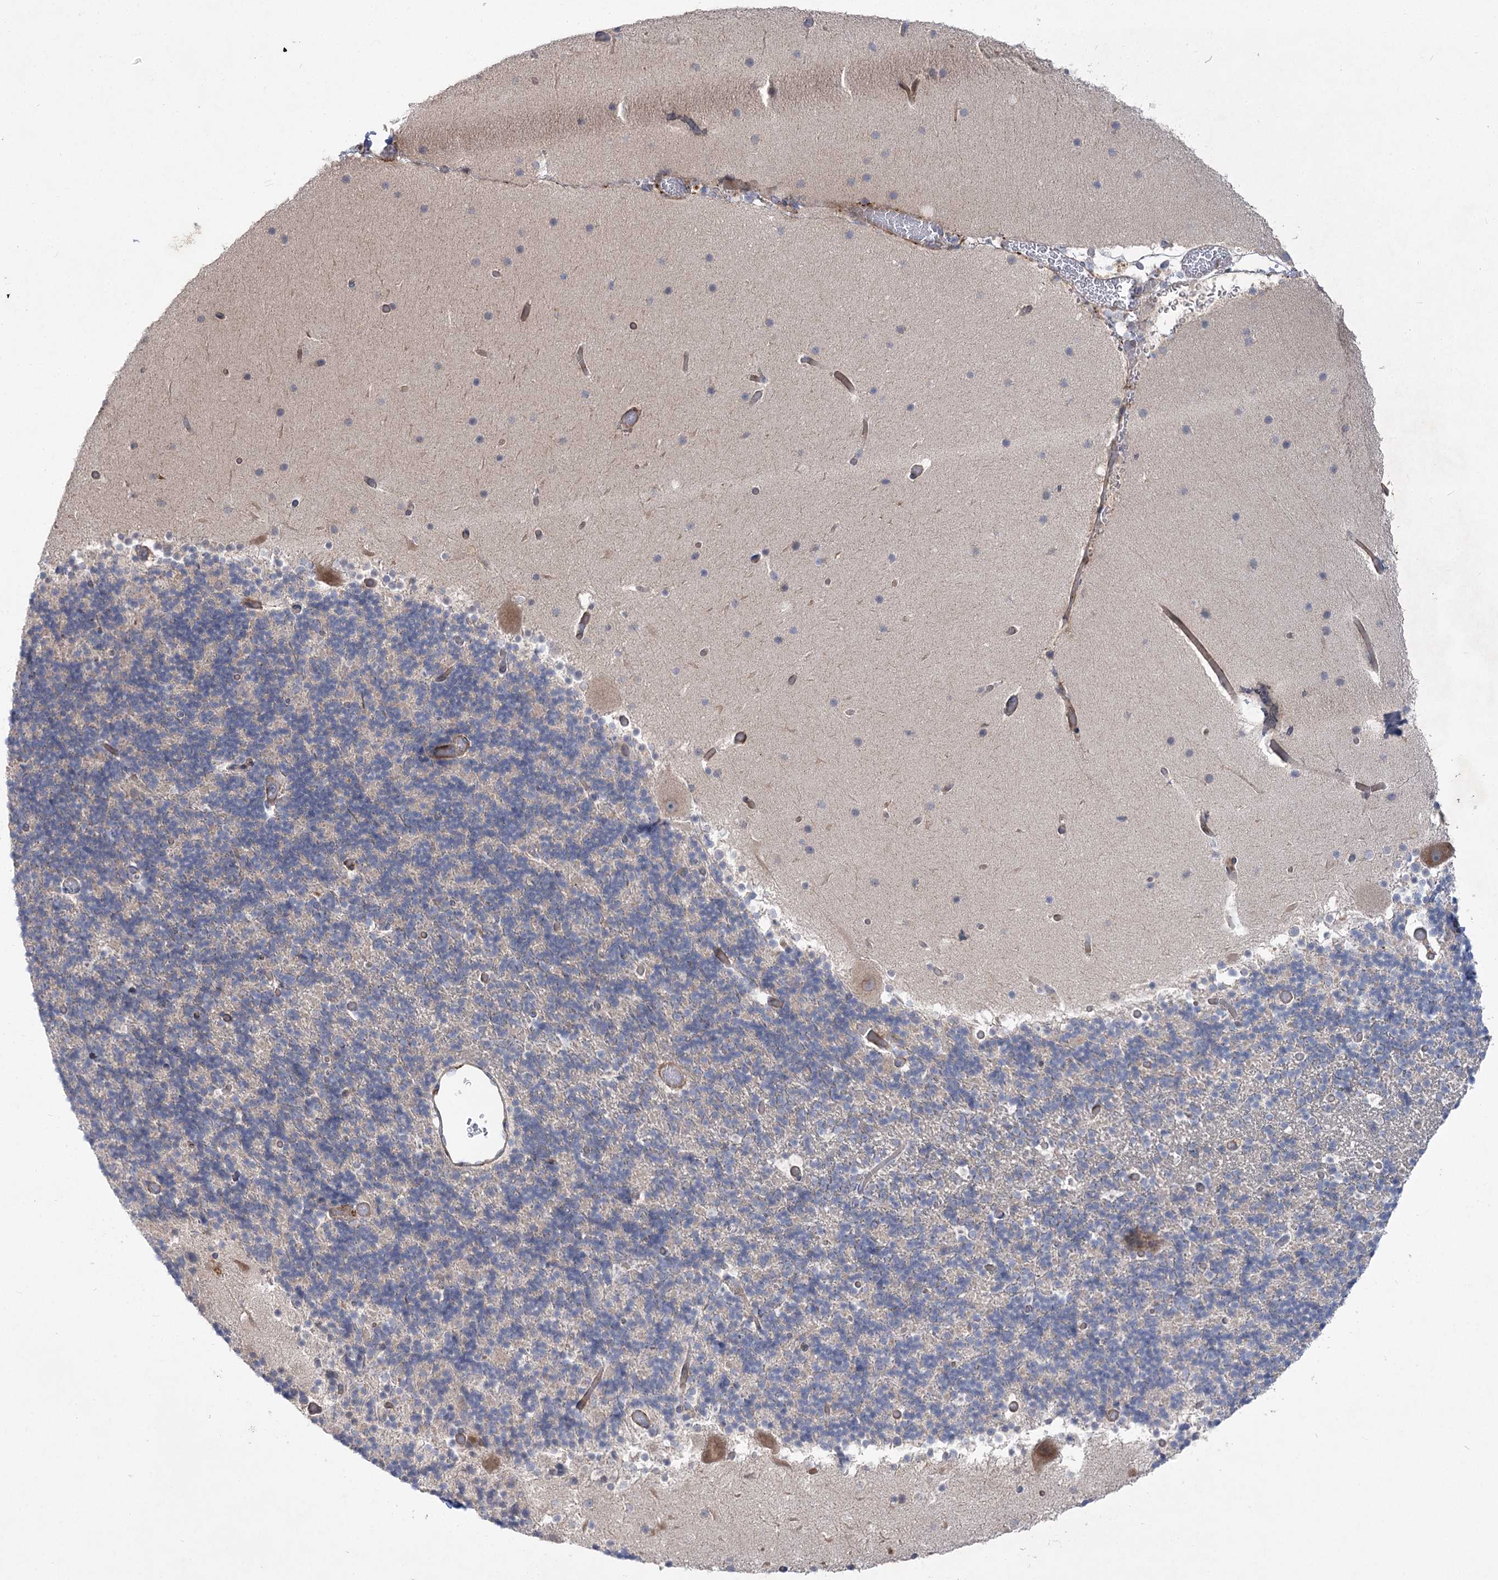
{"staining": {"intensity": "negative", "quantity": "none", "location": "none"}, "tissue": "cerebellum", "cell_type": "Cells in granular layer", "image_type": "normal", "snomed": [{"axis": "morphology", "description": "Normal tissue, NOS"}, {"axis": "topography", "description": "Cerebellum"}], "caption": "Immunohistochemical staining of normal cerebellum displays no significant positivity in cells in granular layer. (Immunohistochemistry, brightfield microscopy, high magnification).", "gene": "SH3BP5L", "patient": {"sex": "male", "age": 57}}